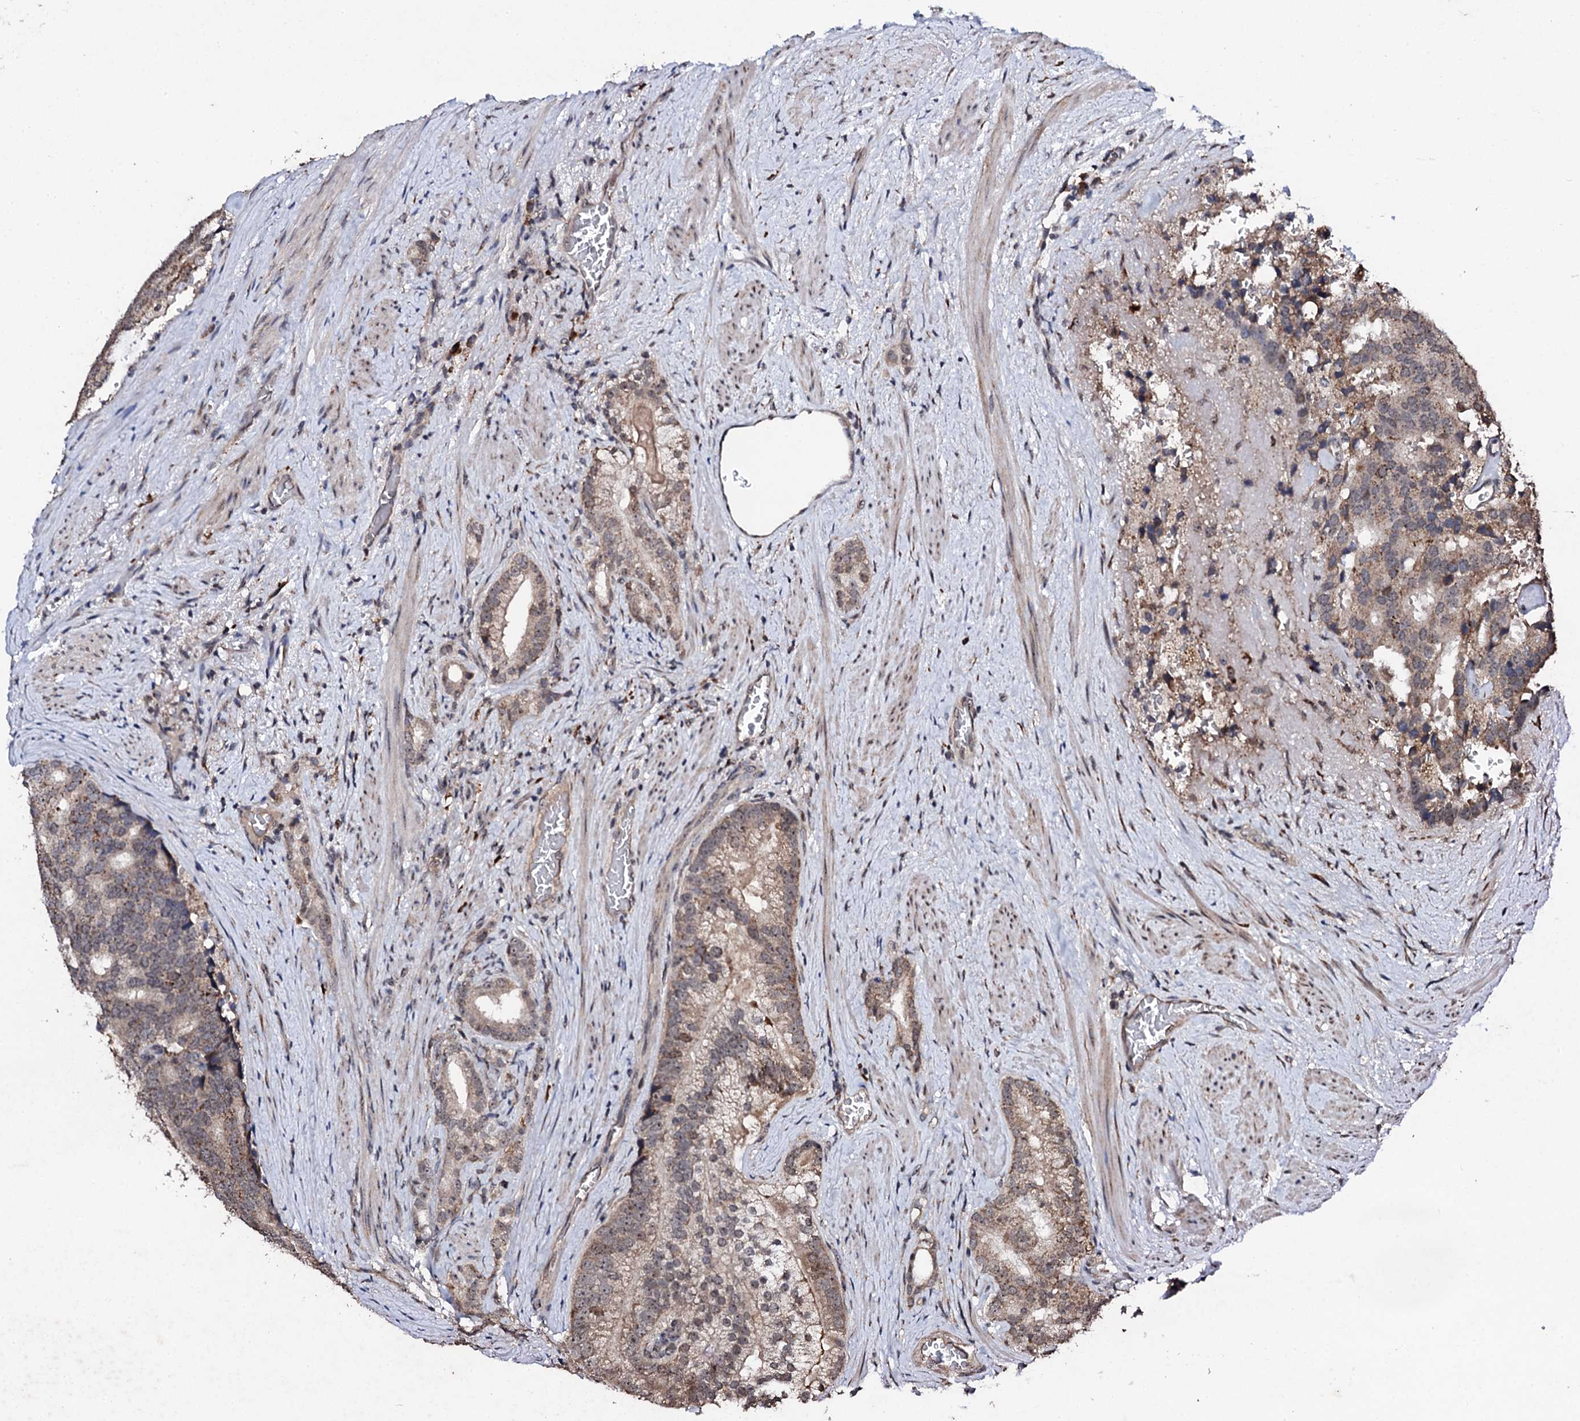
{"staining": {"intensity": "weak", "quantity": ">75%", "location": "cytoplasmic/membranous,nuclear"}, "tissue": "prostate cancer", "cell_type": "Tumor cells", "image_type": "cancer", "snomed": [{"axis": "morphology", "description": "Adenocarcinoma, Low grade"}, {"axis": "topography", "description": "Prostate"}], "caption": "Prostate adenocarcinoma (low-grade) stained with DAB (3,3'-diaminobenzidine) immunohistochemistry (IHC) exhibits low levels of weak cytoplasmic/membranous and nuclear expression in about >75% of tumor cells.", "gene": "FAM111A", "patient": {"sex": "male", "age": 71}}